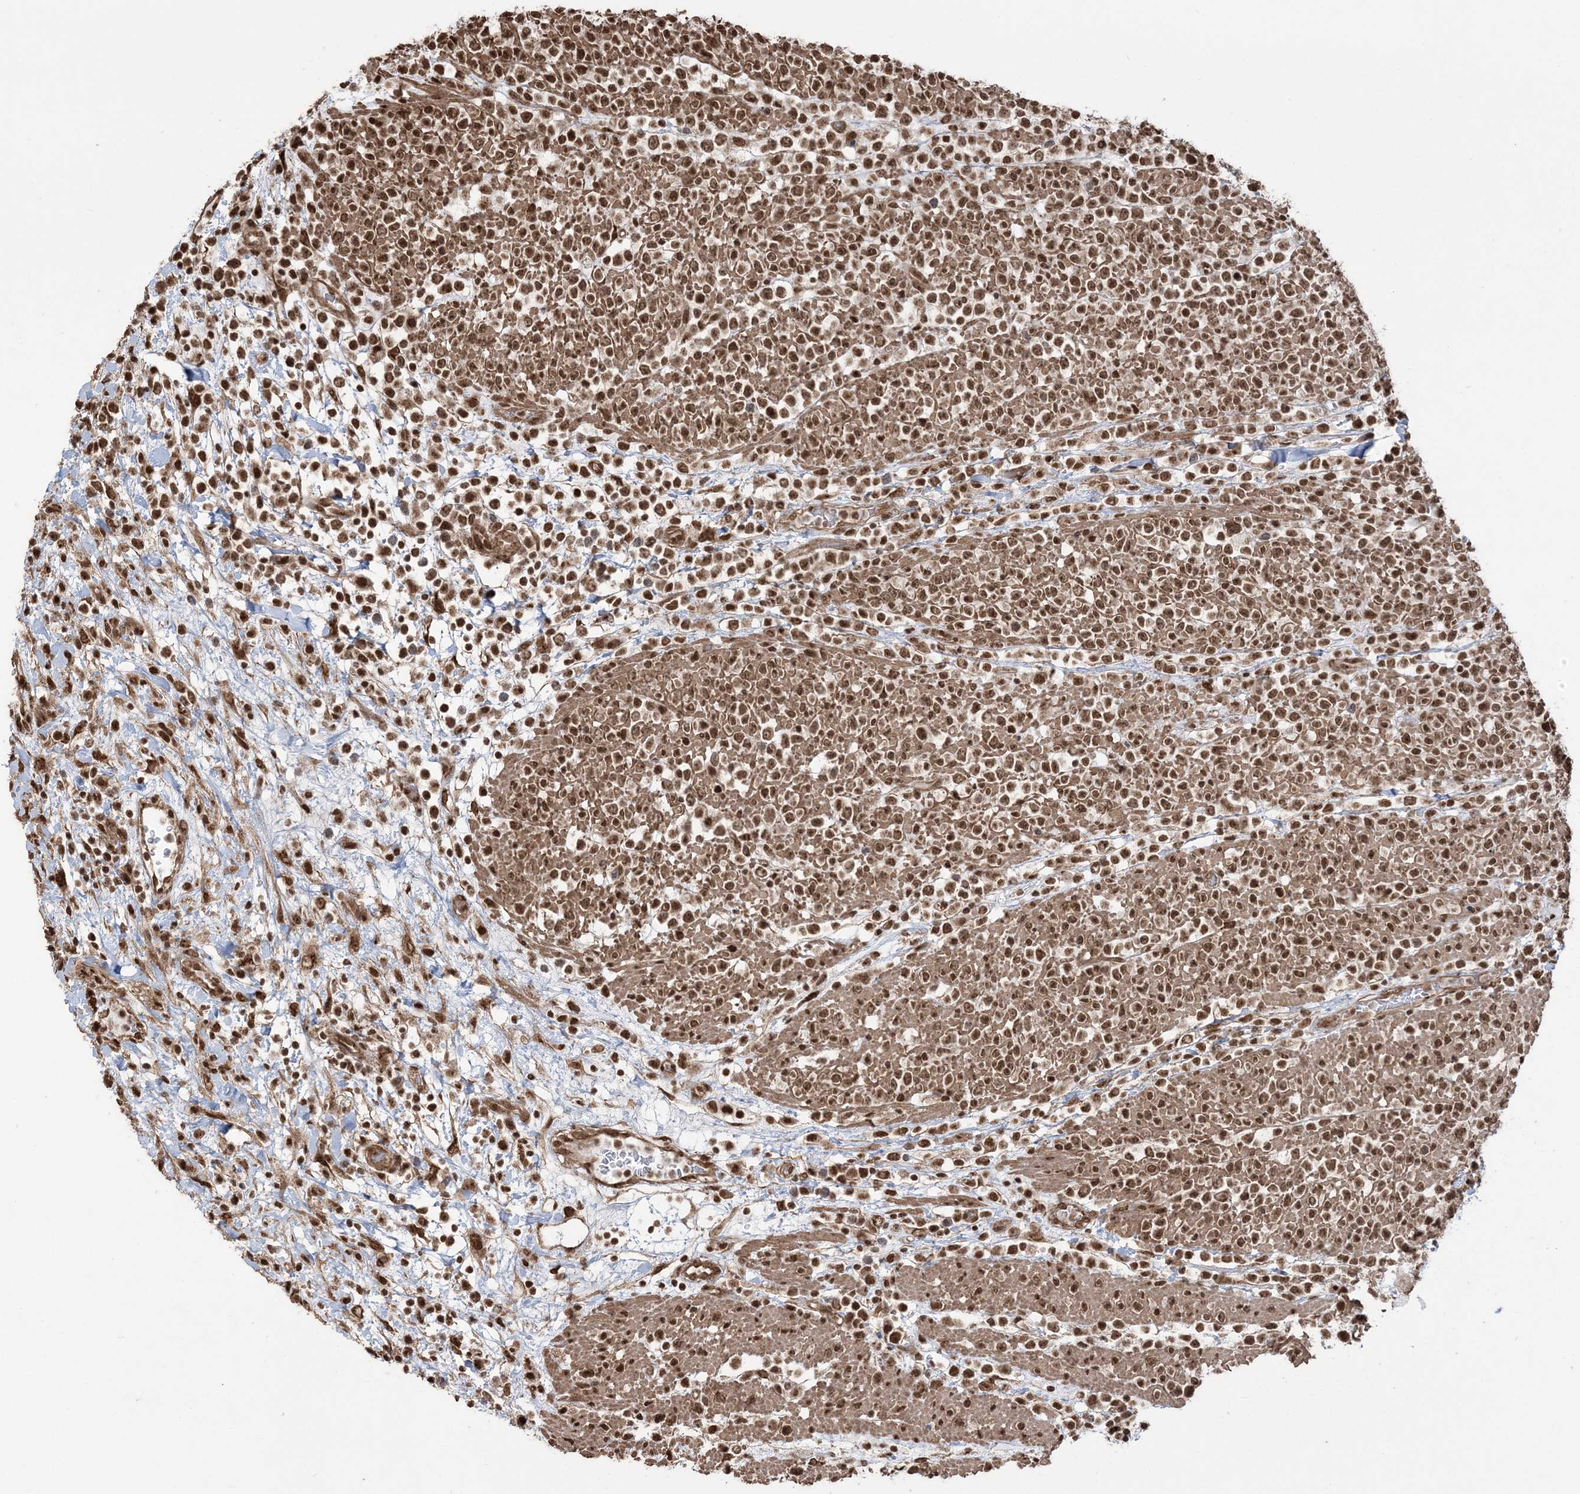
{"staining": {"intensity": "strong", "quantity": ">75%", "location": "nuclear"}, "tissue": "lymphoma", "cell_type": "Tumor cells", "image_type": "cancer", "snomed": [{"axis": "morphology", "description": "Malignant lymphoma, non-Hodgkin's type, High grade"}, {"axis": "topography", "description": "Colon"}], "caption": "Immunohistochemical staining of lymphoma exhibits strong nuclear protein staining in approximately >75% of tumor cells.", "gene": "ZNF839", "patient": {"sex": "female", "age": 53}}